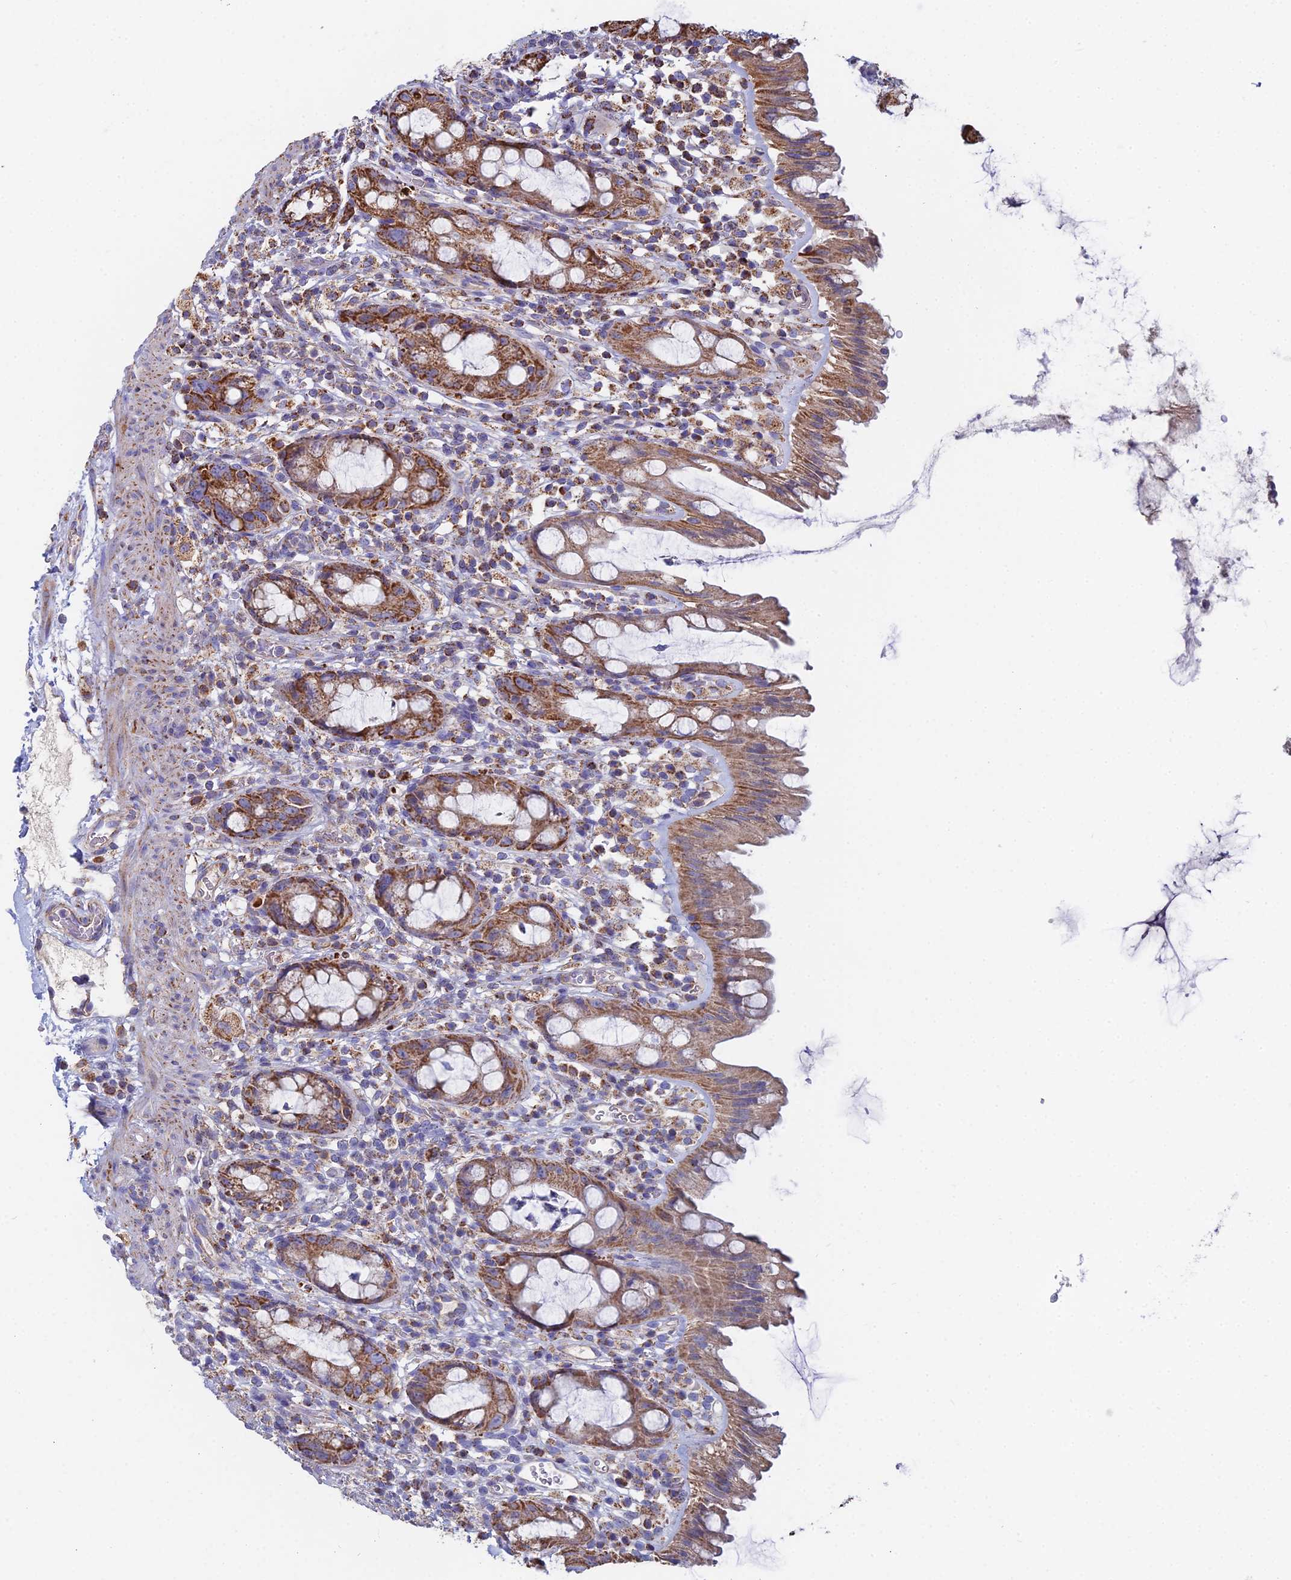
{"staining": {"intensity": "moderate", "quantity": ">75%", "location": "cytoplasmic/membranous"}, "tissue": "rectum", "cell_type": "Glandular cells", "image_type": "normal", "snomed": [{"axis": "morphology", "description": "Normal tissue, NOS"}, {"axis": "topography", "description": "Rectum"}], "caption": "Protein staining of benign rectum displays moderate cytoplasmic/membranous staining in approximately >75% of glandular cells.", "gene": "SPOCK2", "patient": {"sex": "female", "age": 57}}